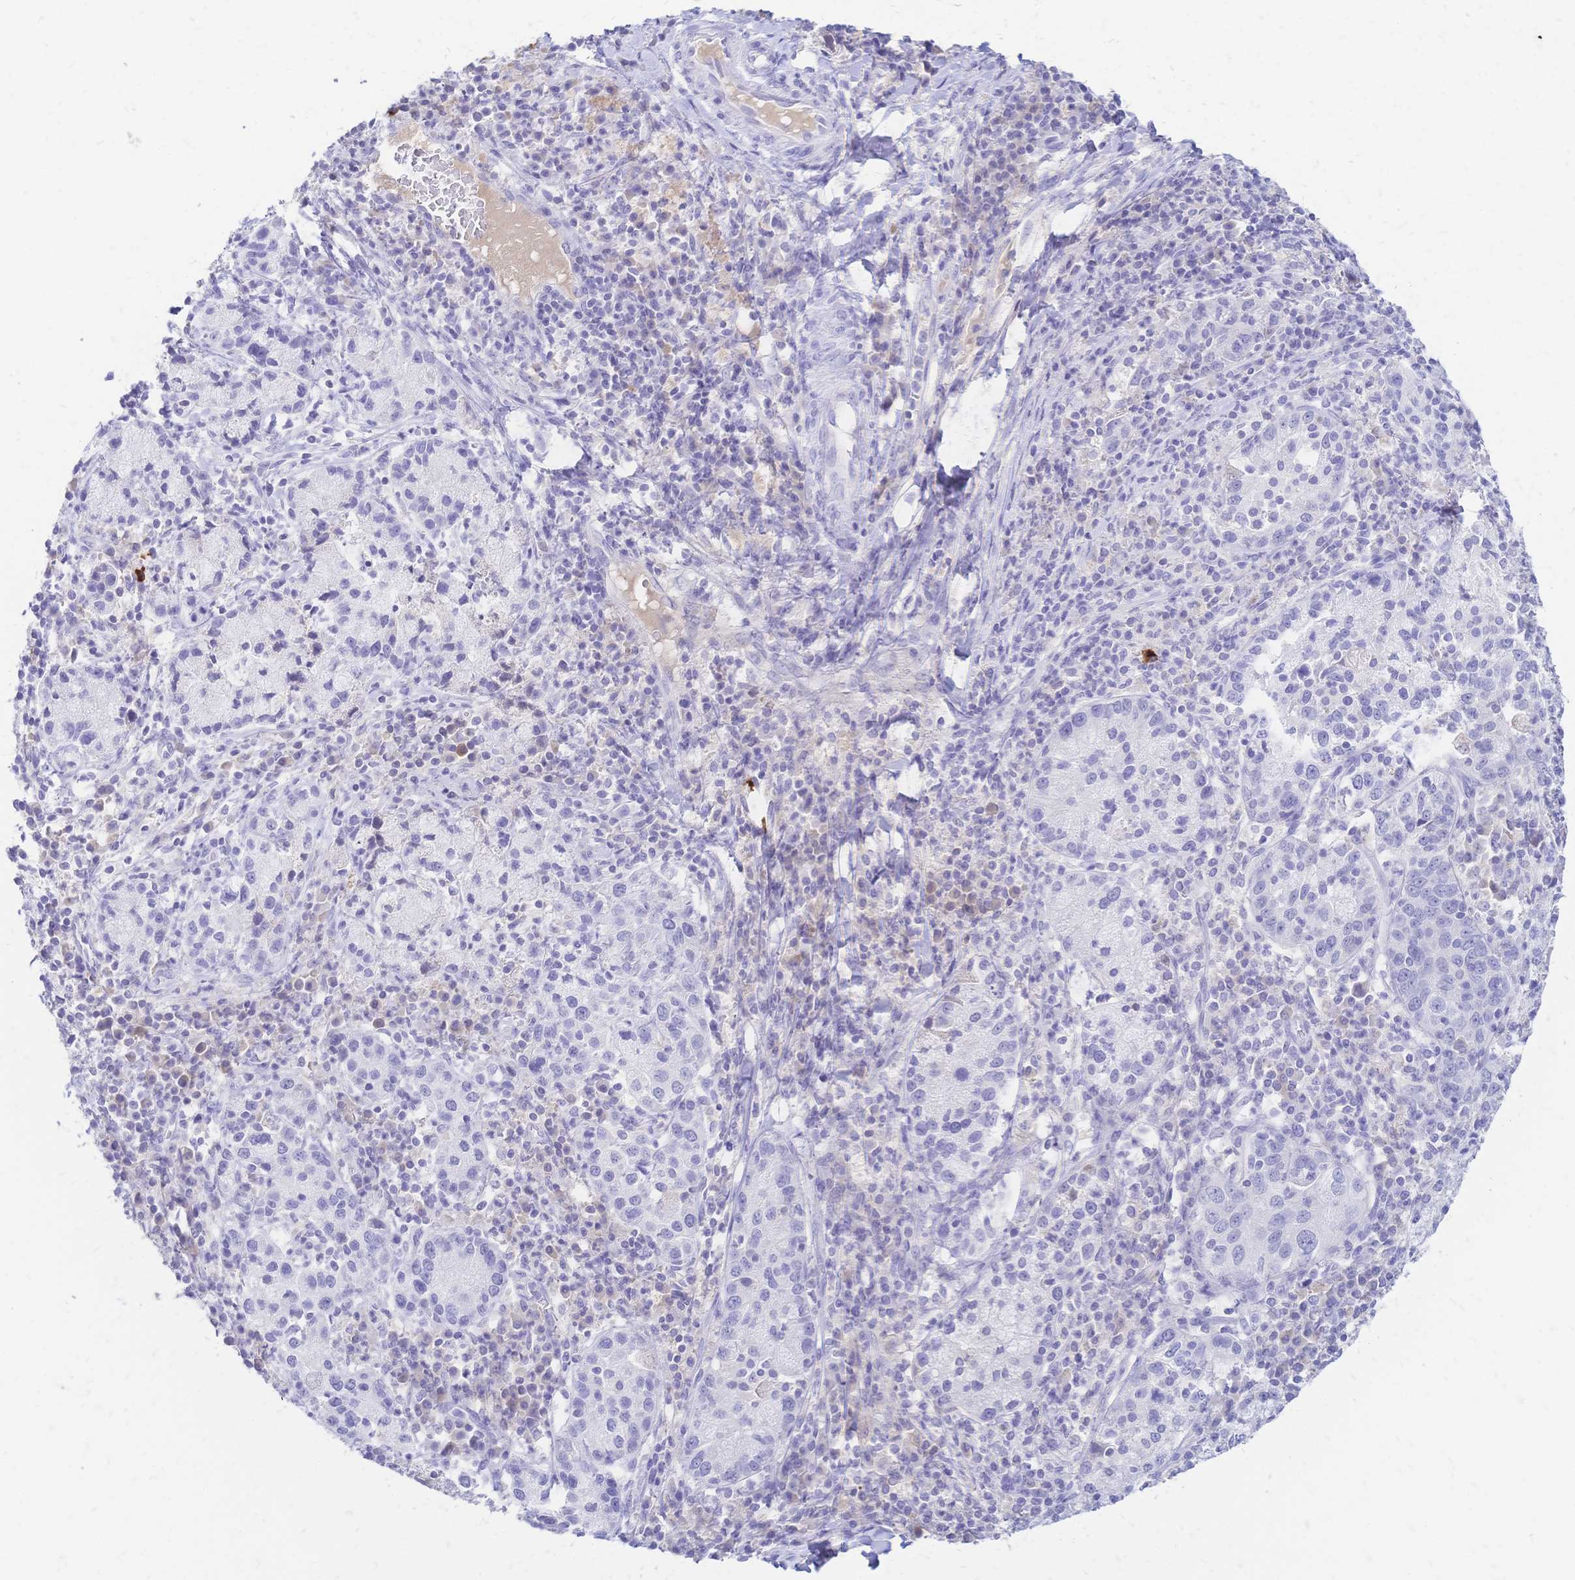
{"staining": {"intensity": "negative", "quantity": "none", "location": "none"}, "tissue": "cervical cancer", "cell_type": "Tumor cells", "image_type": "cancer", "snomed": [{"axis": "morphology", "description": "Normal tissue, NOS"}, {"axis": "morphology", "description": "Adenocarcinoma, NOS"}, {"axis": "topography", "description": "Cervix"}], "caption": "This is an IHC photomicrograph of human adenocarcinoma (cervical). There is no positivity in tumor cells.", "gene": "FA2H", "patient": {"sex": "female", "age": 44}}